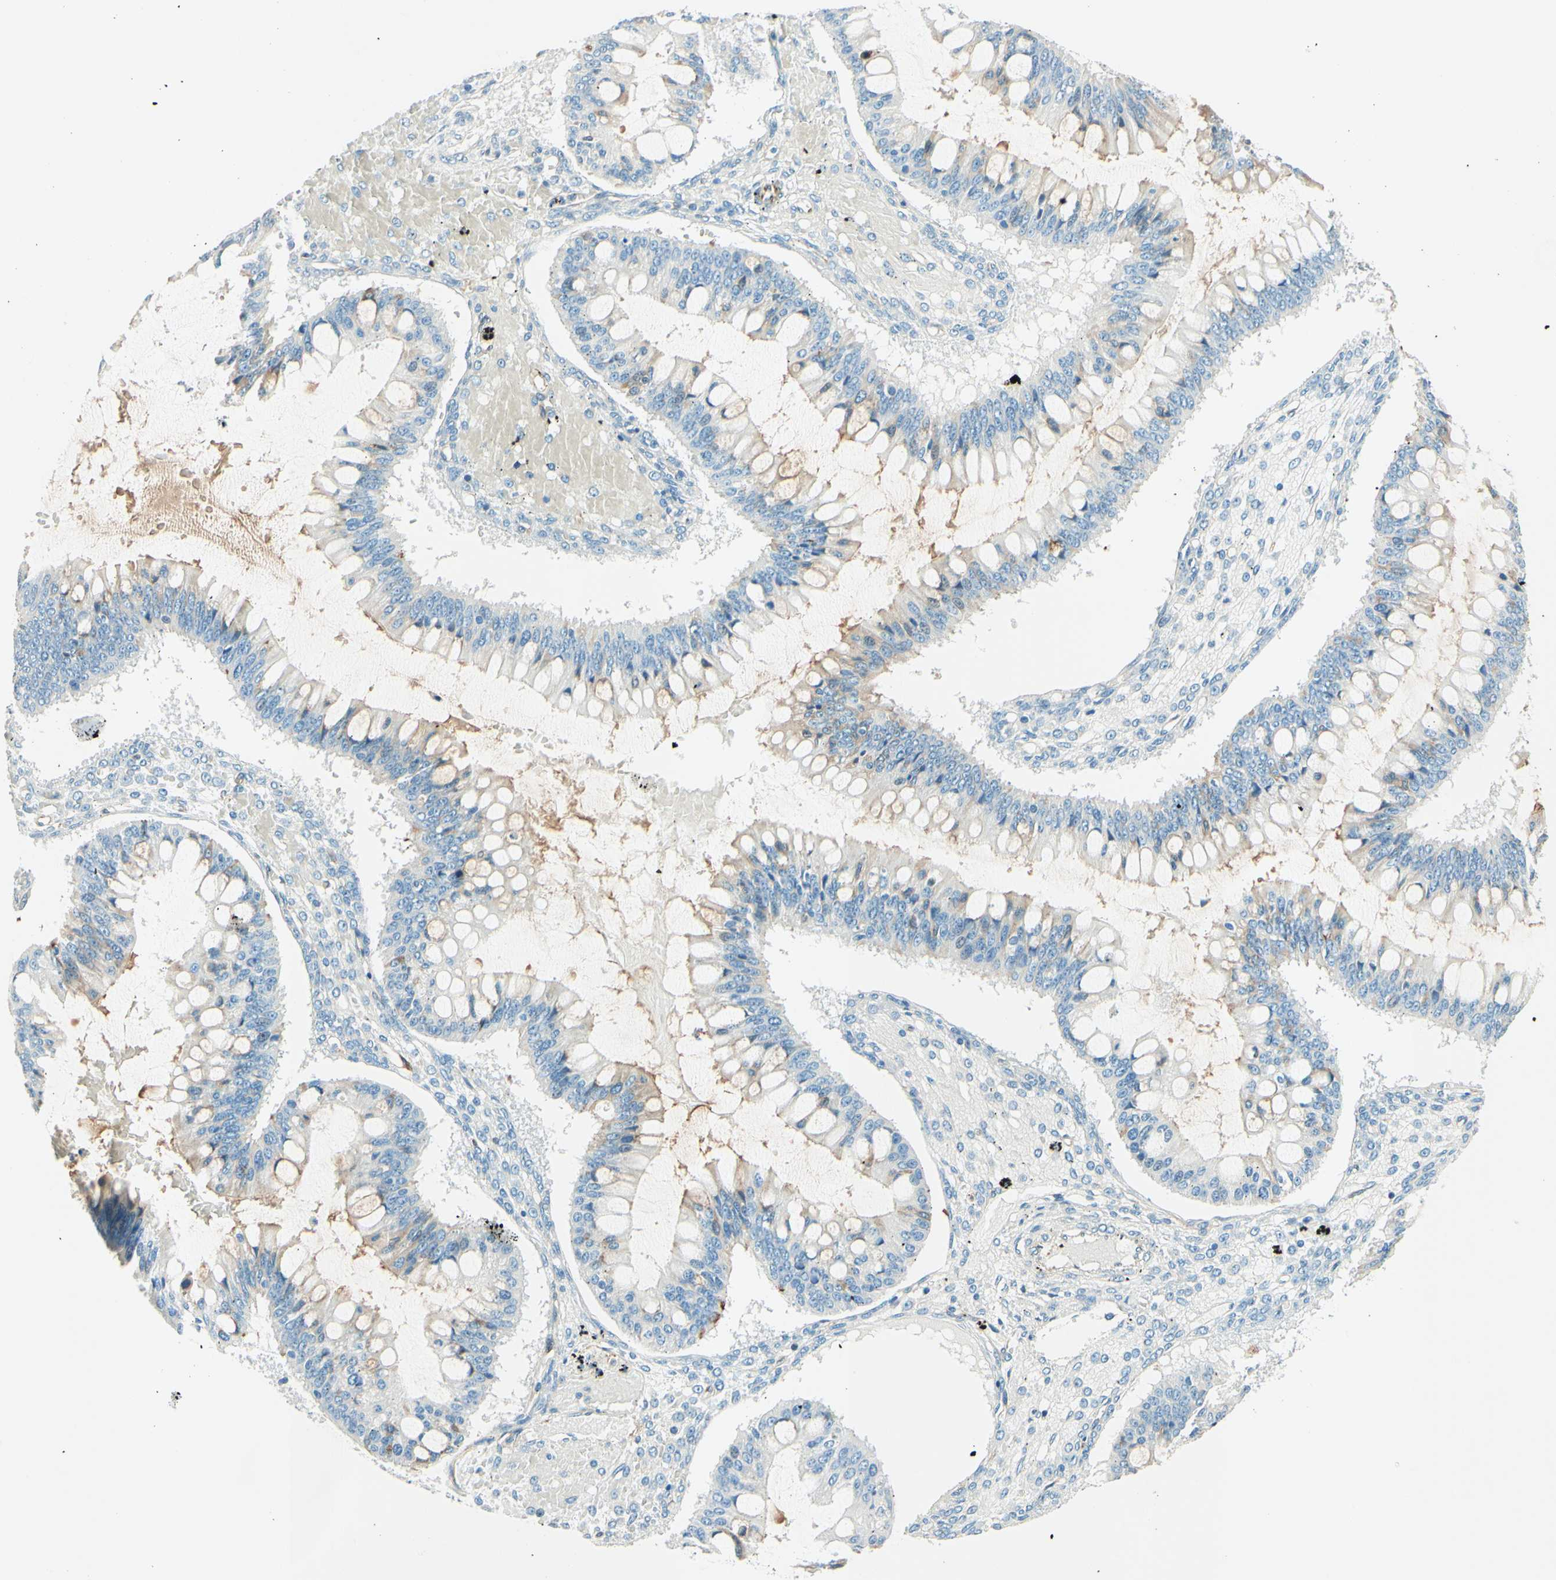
{"staining": {"intensity": "weak", "quantity": "<25%", "location": "cytoplasmic/membranous"}, "tissue": "ovarian cancer", "cell_type": "Tumor cells", "image_type": "cancer", "snomed": [{"axis": "morphology", "description": "Cystadenocarcinoma, mucinous, NOS"}, {"axis": "topography", "description": "Ovary"}], "caption": "A high-resolution image shows IHC staining of ovarian cancer, which displays no significant staining in tumor cells. Brightfield microscopy of immunohistochemistry stained with DAB (3,3'-diaminobenzidine) (brown) and hematoxylin (blue), captured at high magnification.", "gene": "TAOK2", "patient": {"sex": "female", "age": 73}}